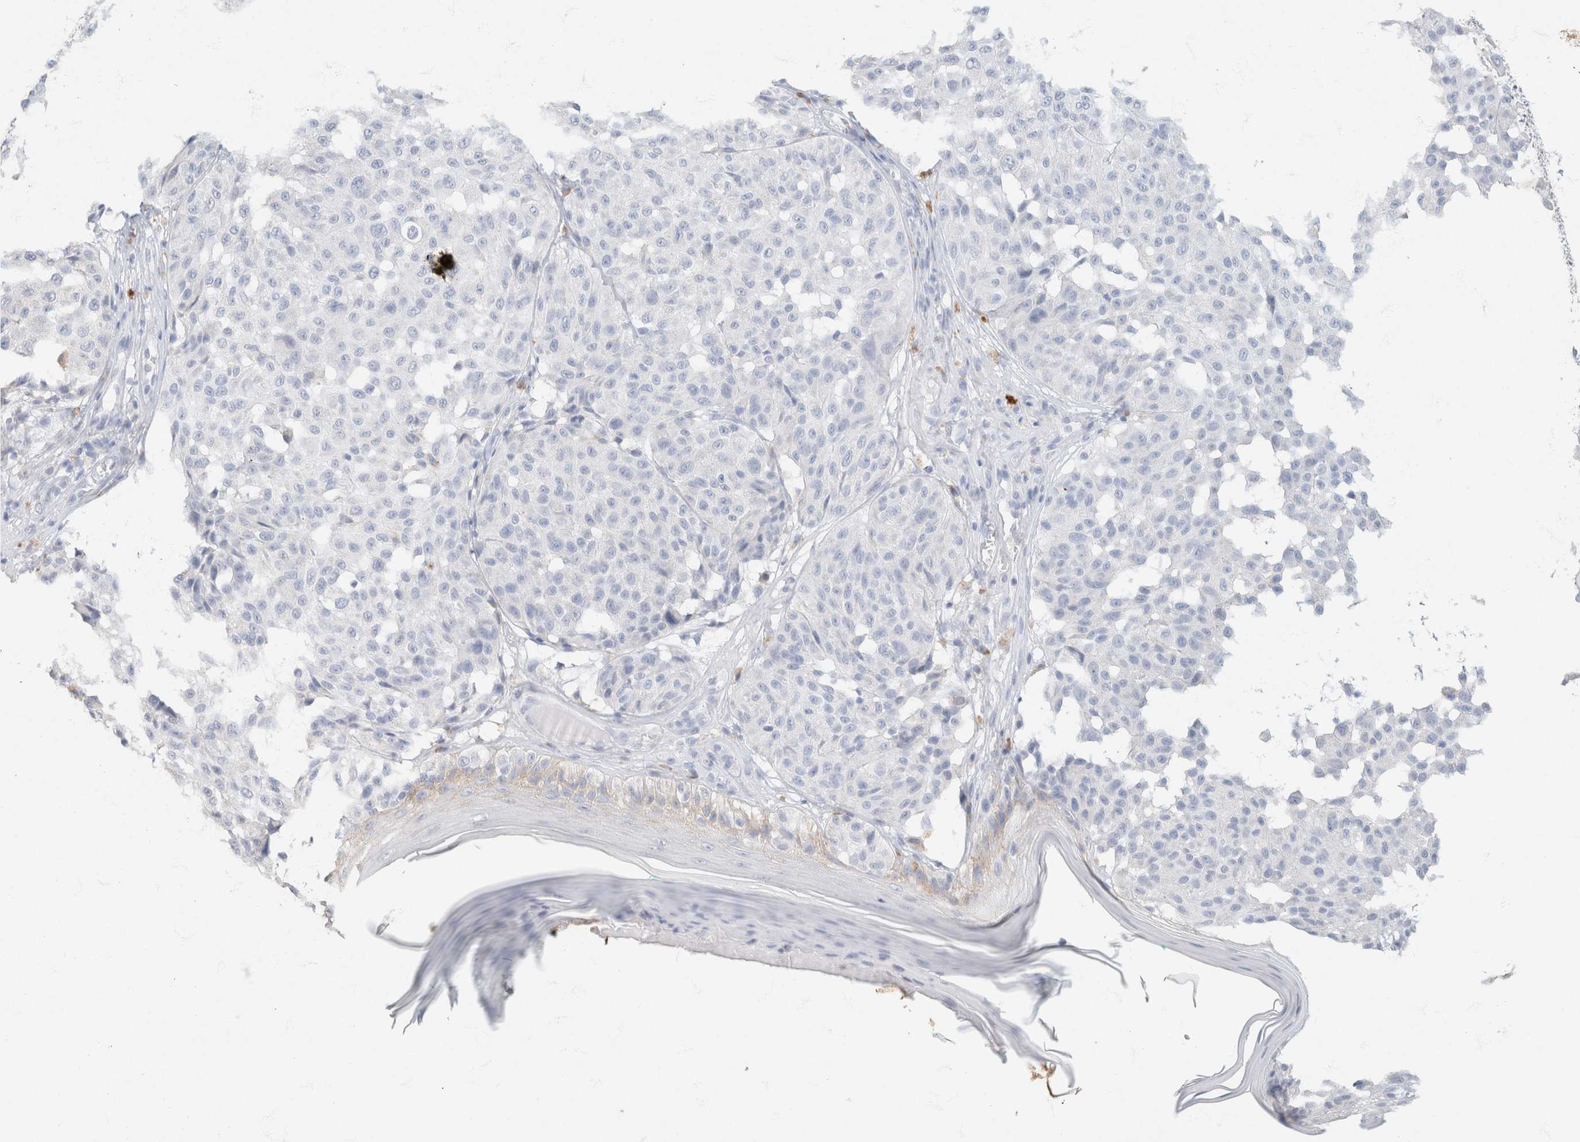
{"staining": {"intensity": "negative", "quantity": "none", "location": "none"}, "tissue": "melanoma", "cell_type": "Tumor cells", "image_type": "cancer", "snomed": [{"axis": "morphology", "description": "Malignant melanoma, NOS"}, {"axis": "topography", "description": "Skin"}], "caption": "A histopathology image of malignant melanoma stained for a protein reveals no brown staining in tumor cells.", "gene": "CA12", "patient": {"sex": "female", "age": 46}}